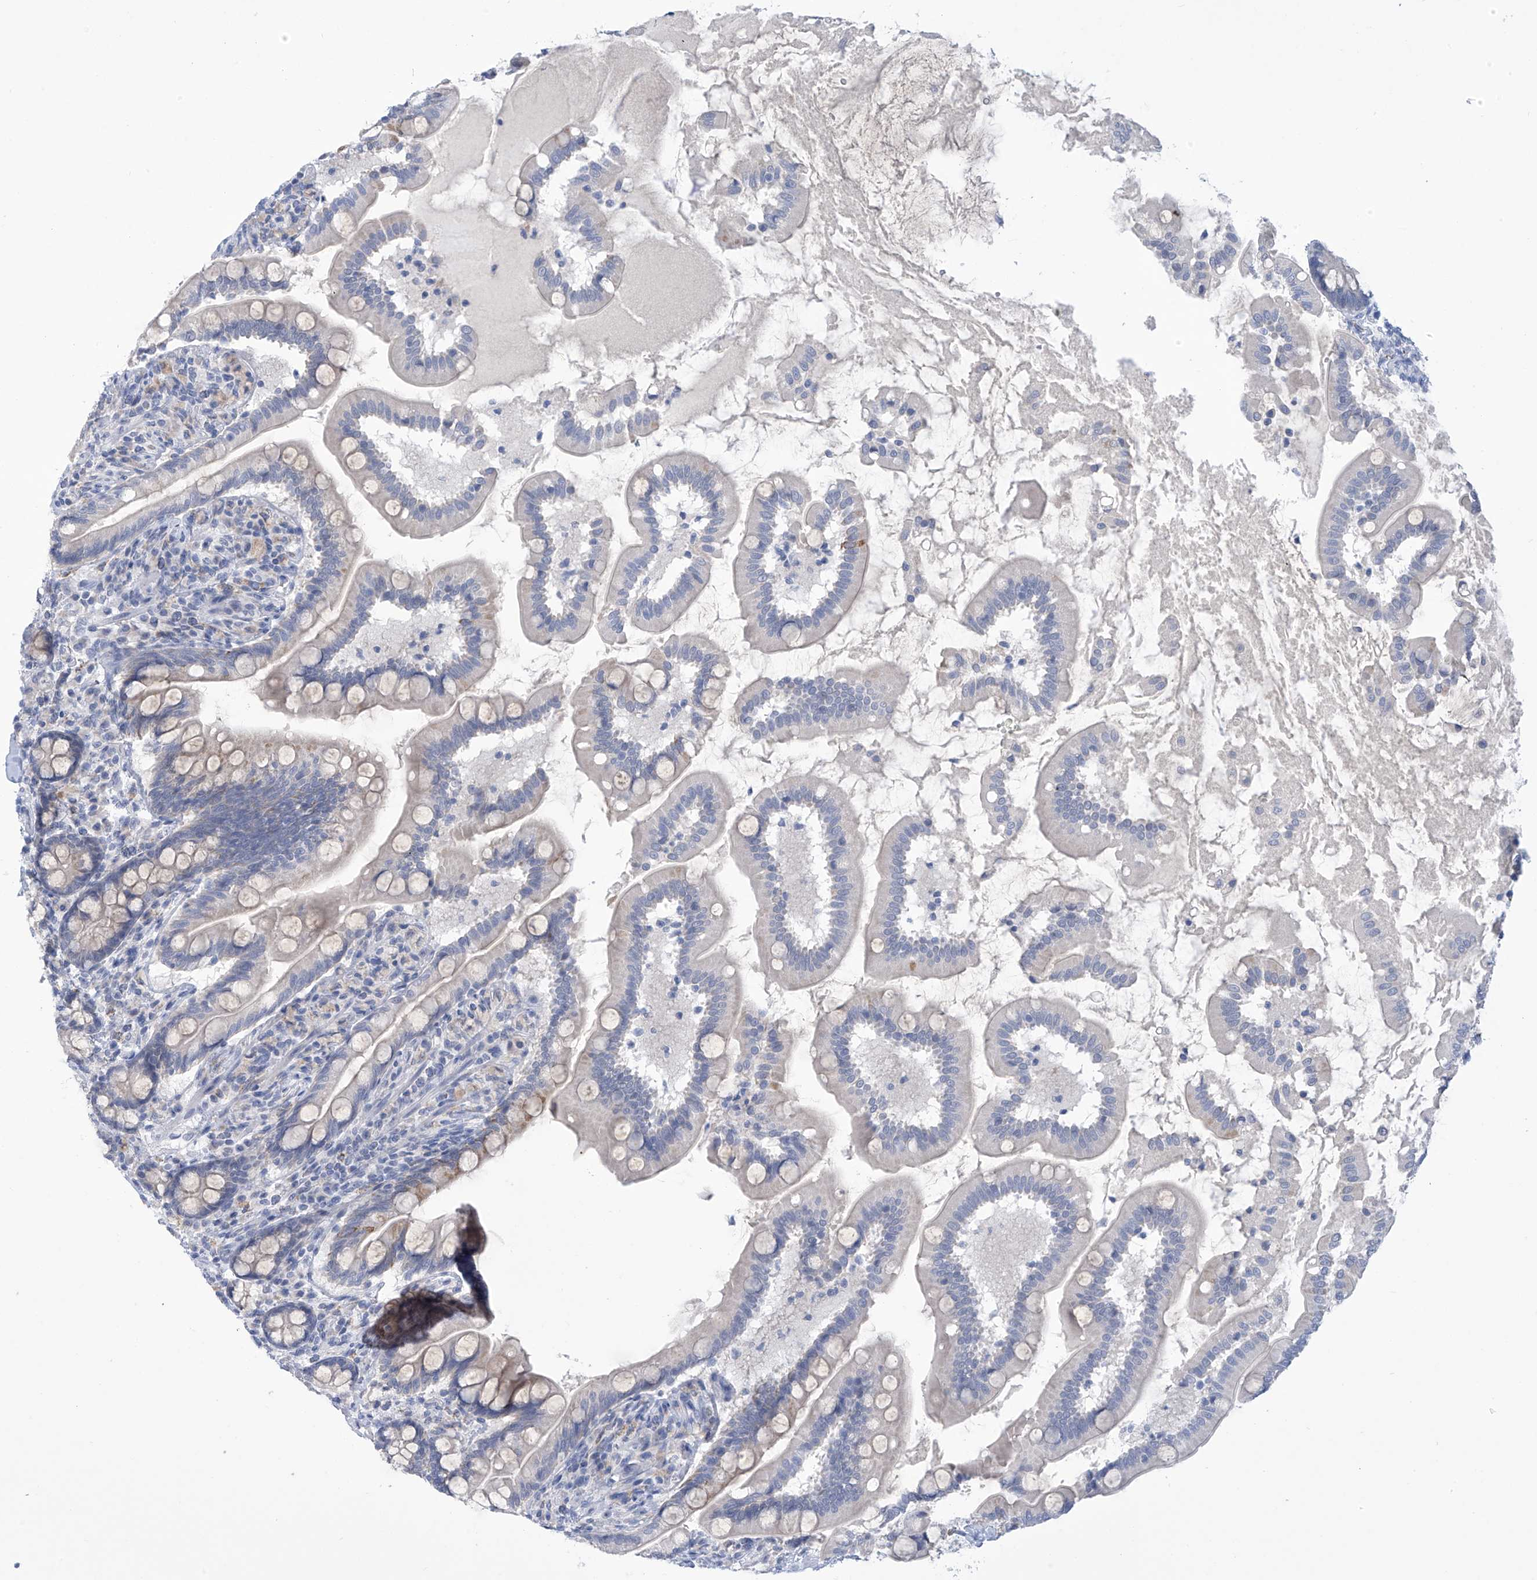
{"staining": {"intensity": "negative", "quantity": "none", "location": "none"}, "tissue": "small intestine", "cell_type": "Glandular cells", "image_type": "normal", "snomed": [{"axis": "morphology", "description": "Normal tissue, NOS"}, {"axis": "topography", "description": "Small intestine"}], "caption": "High magnification brightfield microscopy of benign small intestine stained with DAB (brown) and counterstained with hematoxylin (blue): glandular cells show no significant expression.", "gene": "IBA57", "patient": {"sex": "female", "age": 64}}